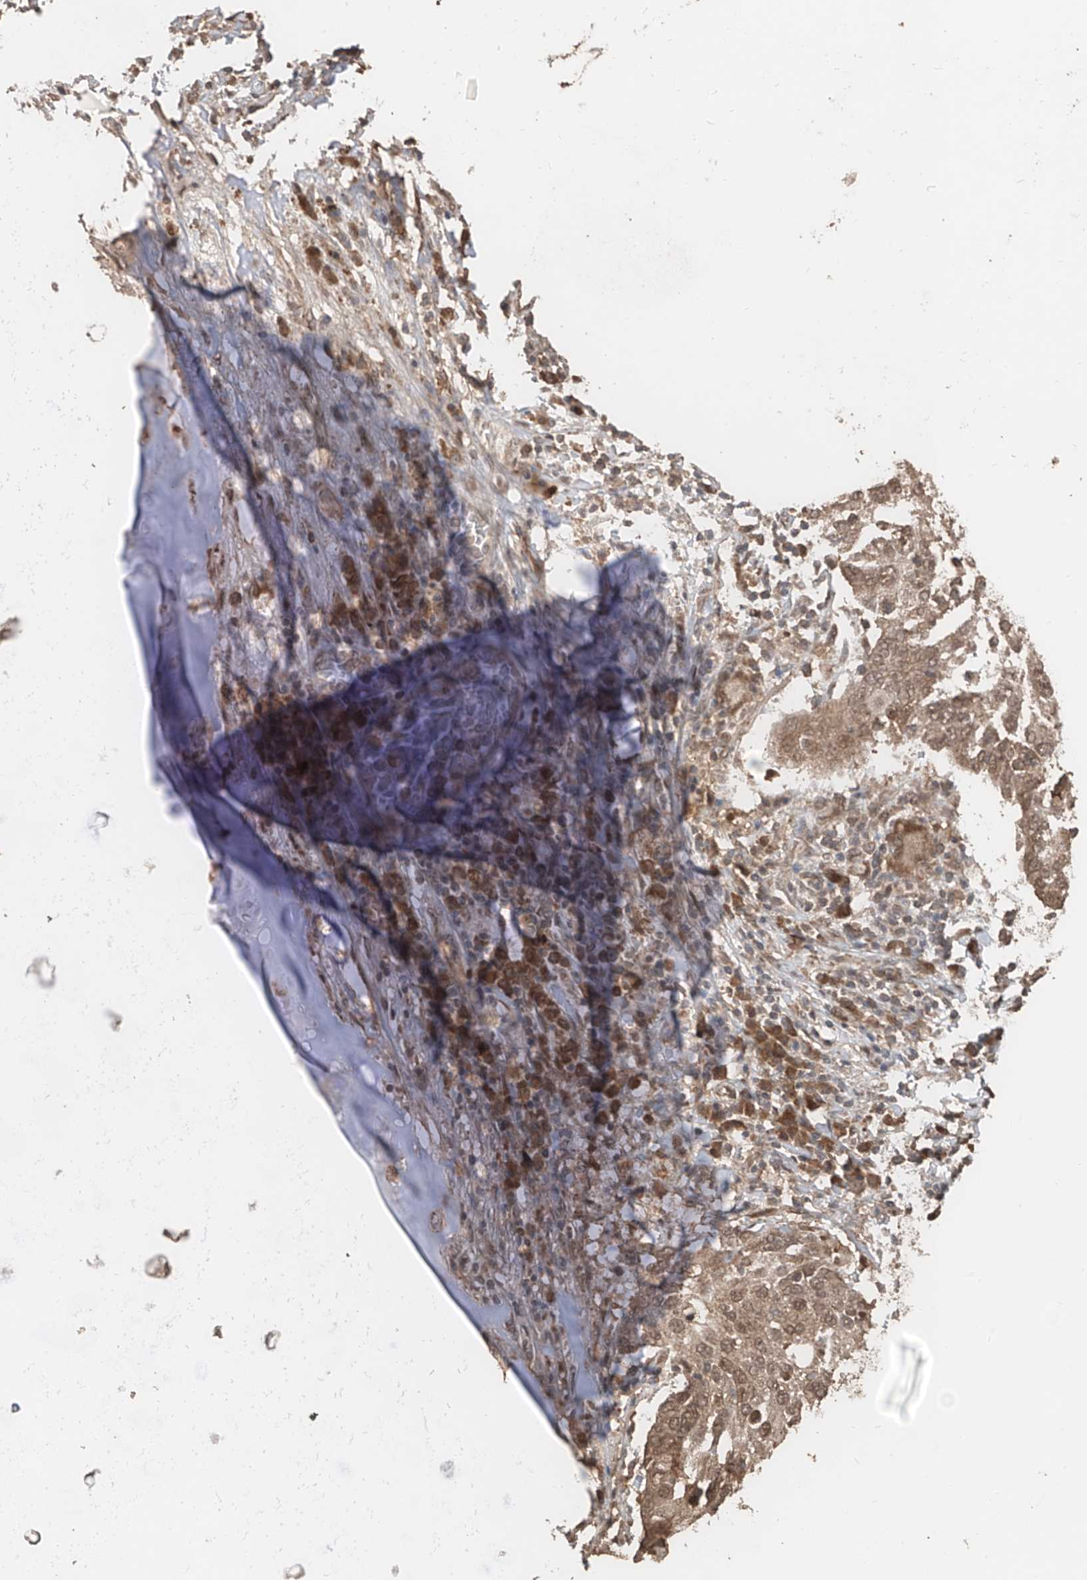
{"staining": {"intensity": "moderate", "quantity": ">75%", "location": "cytoplasmic/membranous,nuclear"}, "tissue": "lung cancer", "cell_type": "Tumor cells", "image_type": "cancer", "snomed": [{"axis": "morphology", "description": "Squamous cell carcinoma, NOS"}, {"axis": "topography", "description": "Lung"}], "caption": "DAB immunohistochemical staining of lung cancer (squamous cell carcinoma) reveals moderate cytoplasmic/membranous and nuclear protein positivity in about >75% of tumor cells.", "gene": "FAM135A", "patient": {"sex": "male", "age": 65}}